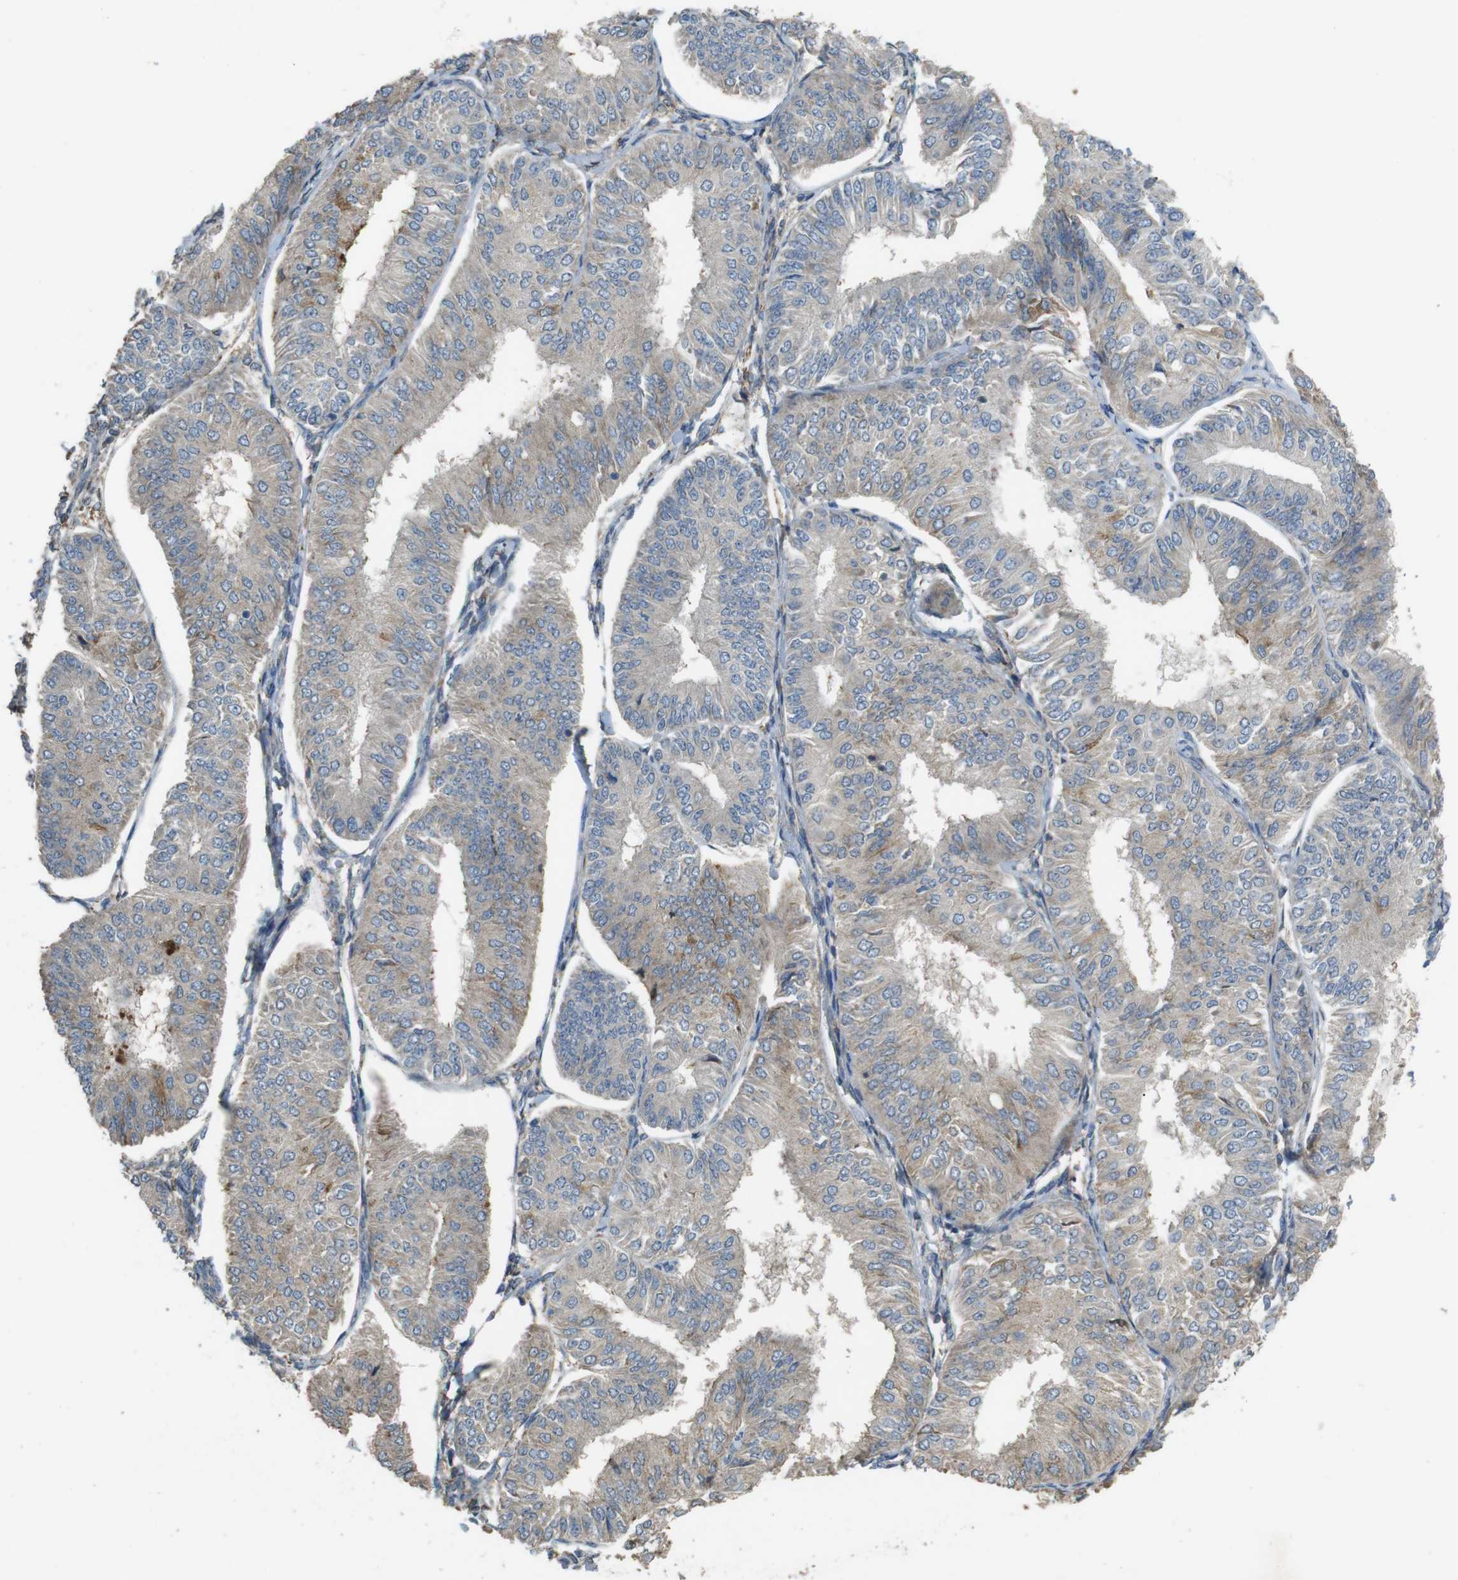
{"staining": {"intensity": "moderate", "quantity": "<25%", "location": "cytoplasmic/membranous"}, "tissue": "endometrial cancer", "cell_type": "Tumor cells", "image_type": "cancer", "snomed": [{"axis": "morphology", "description": "Adenocarcinoma, NOS"}, {"axis": "topography", "description": "Endometrium"}], "caption": "Brown immunohistochemical staining in endometrial cancer reveals moderate cytoplasmic/membranous expression in approximately <25% of tumor cells. (DAB IHC, brown staining for protein, blue staining for nuclei).", "gene": "ARHGAP24", "patient": {"sex": "female", "age": 58}}